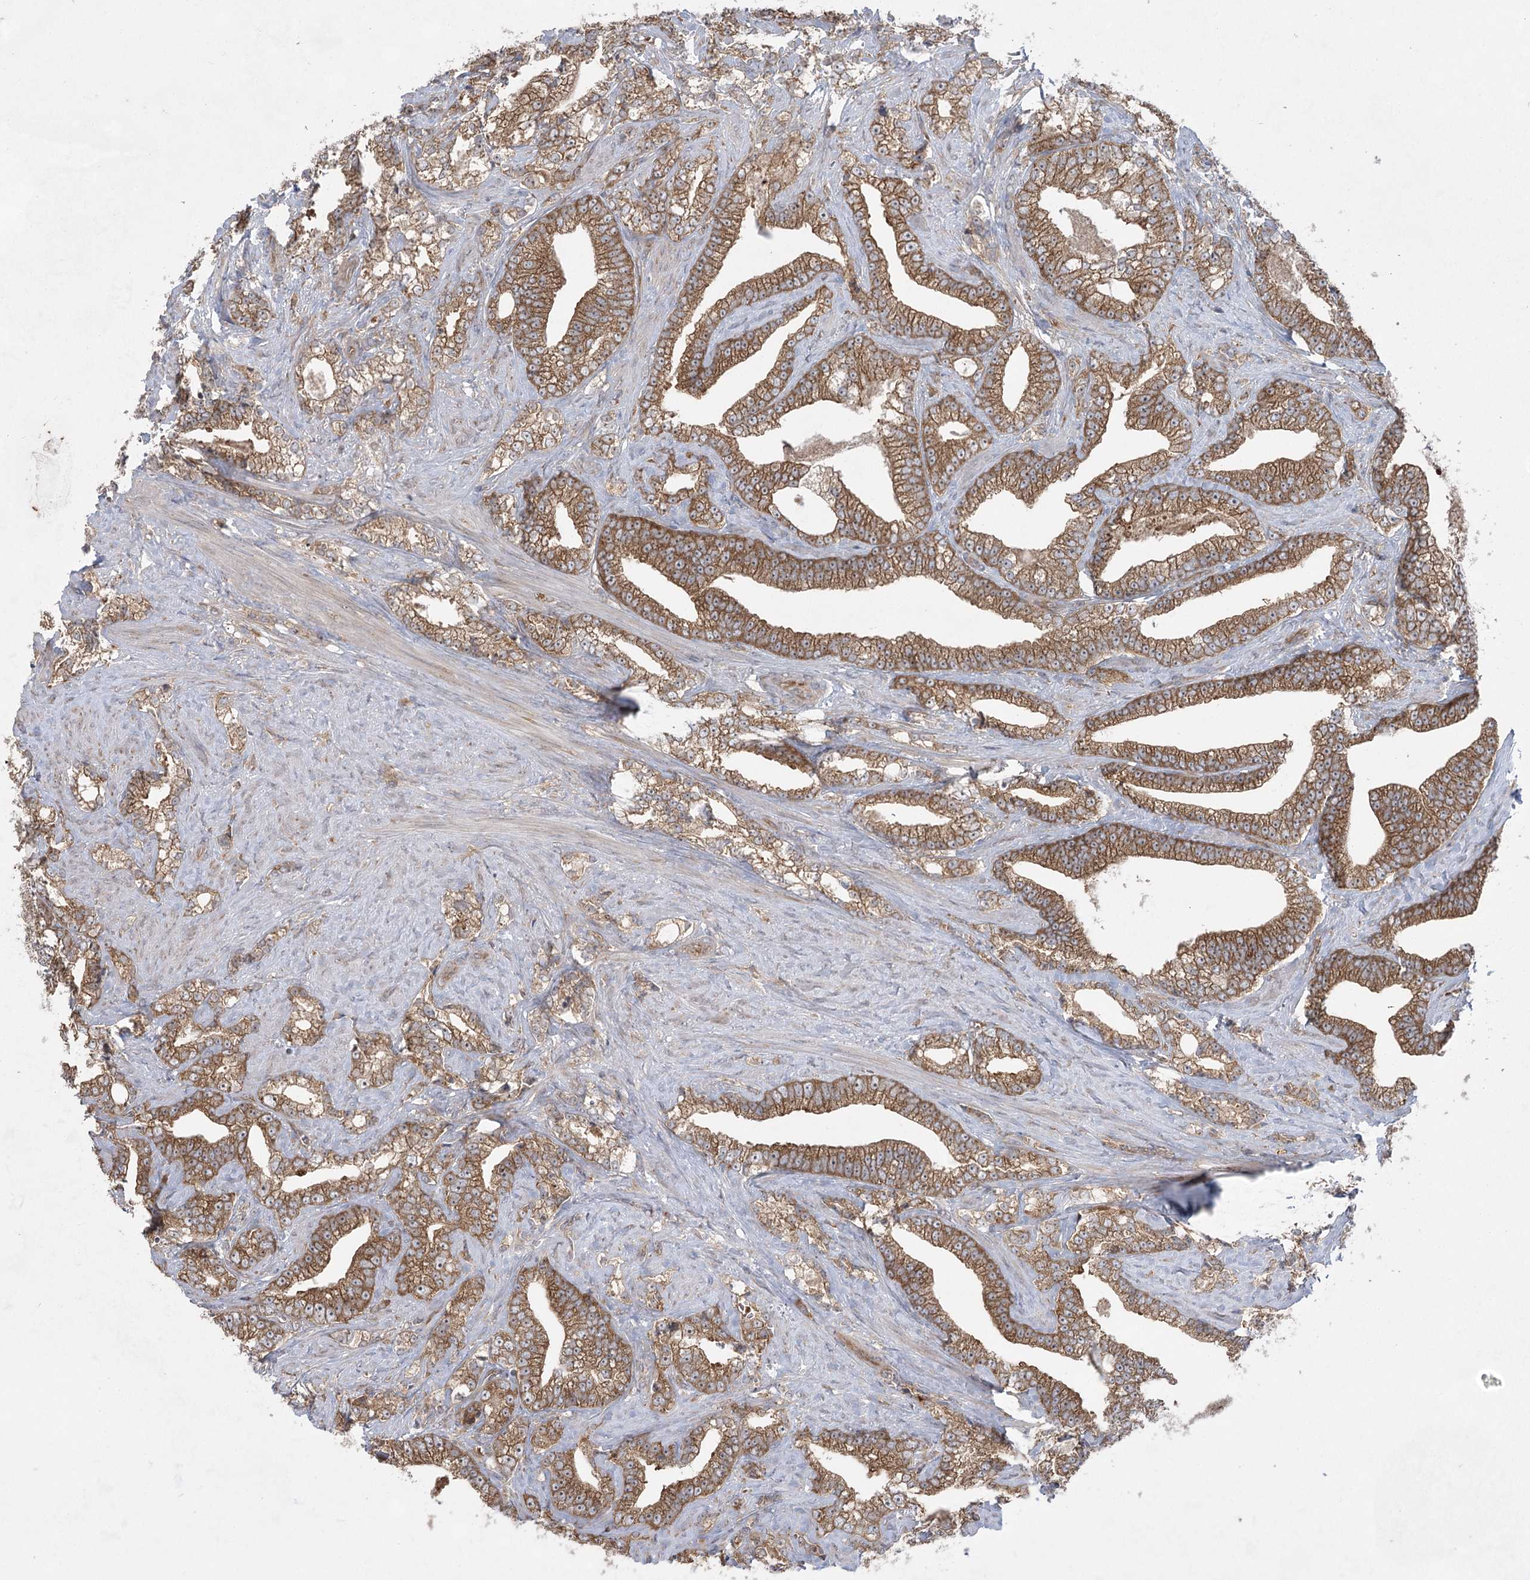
{"staining": {"intensity": "moderate", "quantity": ">75%", "location": "cytoplasmic/membranous"}, "tissue": "prostate cancer", "cell_type": "Tumor cells", "image_type": "cancer", "snomed": [{"axis": "morphology", "description": "Adenocarcinoma, High grade"}, {"axis": "topography", "description": "Prostate and seminal vesicle, NOS"}], "caption": "Protein expression analysis of human high-grade adenocarcinoma (prostate) reveals moderate cytoplasmic/membranous positivity in approximately >75% of tumor cells.", "gene": "EIF3A", "patient": {"sex": "male", "age": 67}}